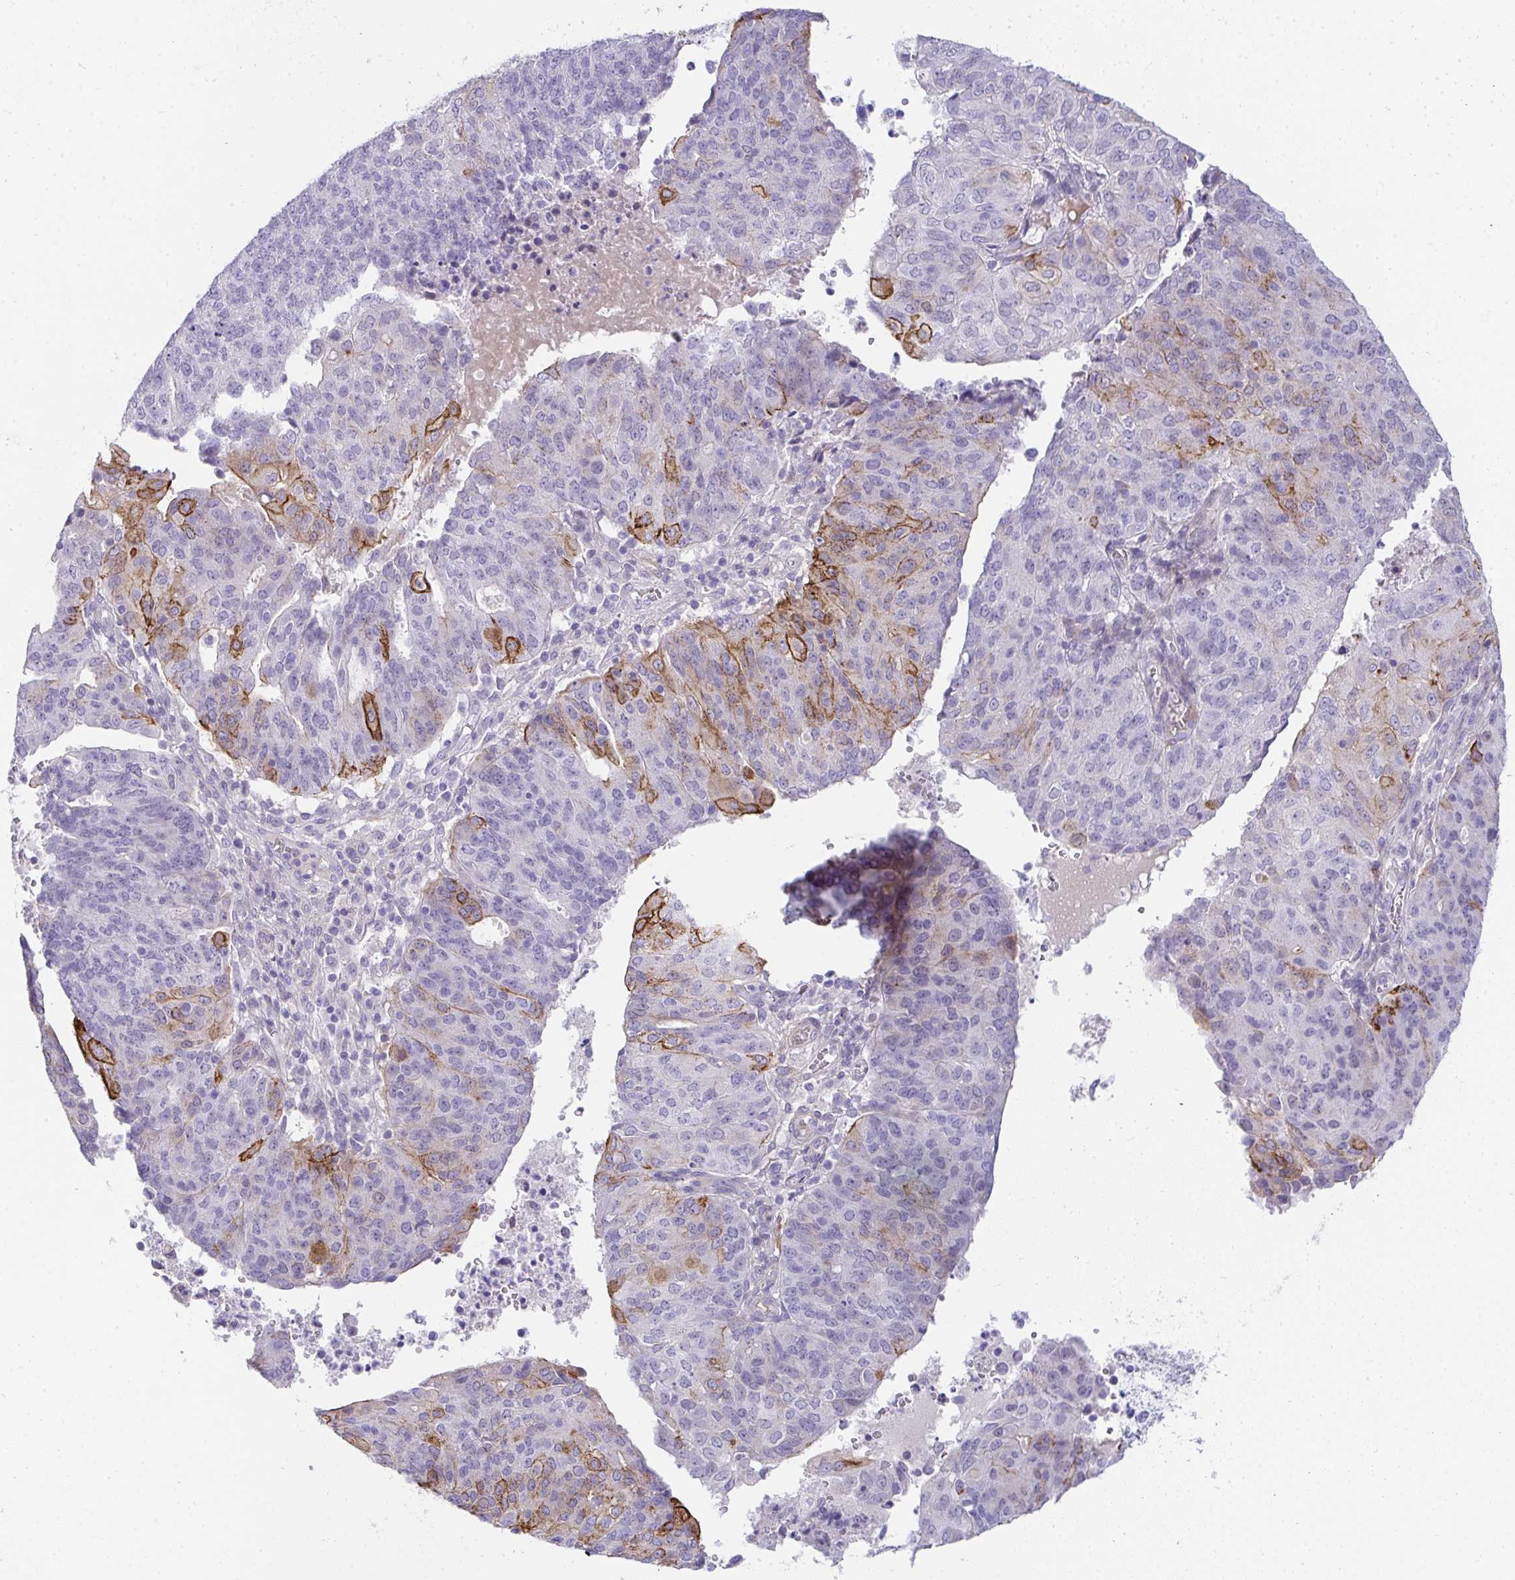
{"staining": {"intensity": "moderate", "quantity": "<25%", "location": "cytoplasmic/membranous"}, "tissue": "endometrial cancer", "cell_type": "Tumor cells", "image_type": "cancer", "snomed": [{"axis": "morphology", "description": "Adenocarcinoma, NOS"}, {"axis": "topography", "description": "Endometrium"}], "caption": "An image of endometrial adenocarcinoma stained for a protein reveals moderate cytoplasmic/membranous brown staining in tumor cells. (DAB (3,3'-diaminobenzidine) = brown stain, brightfield microscopy at high magnification).", "gene": "AK5", "patient": {"sex": "female", "age": 82}}